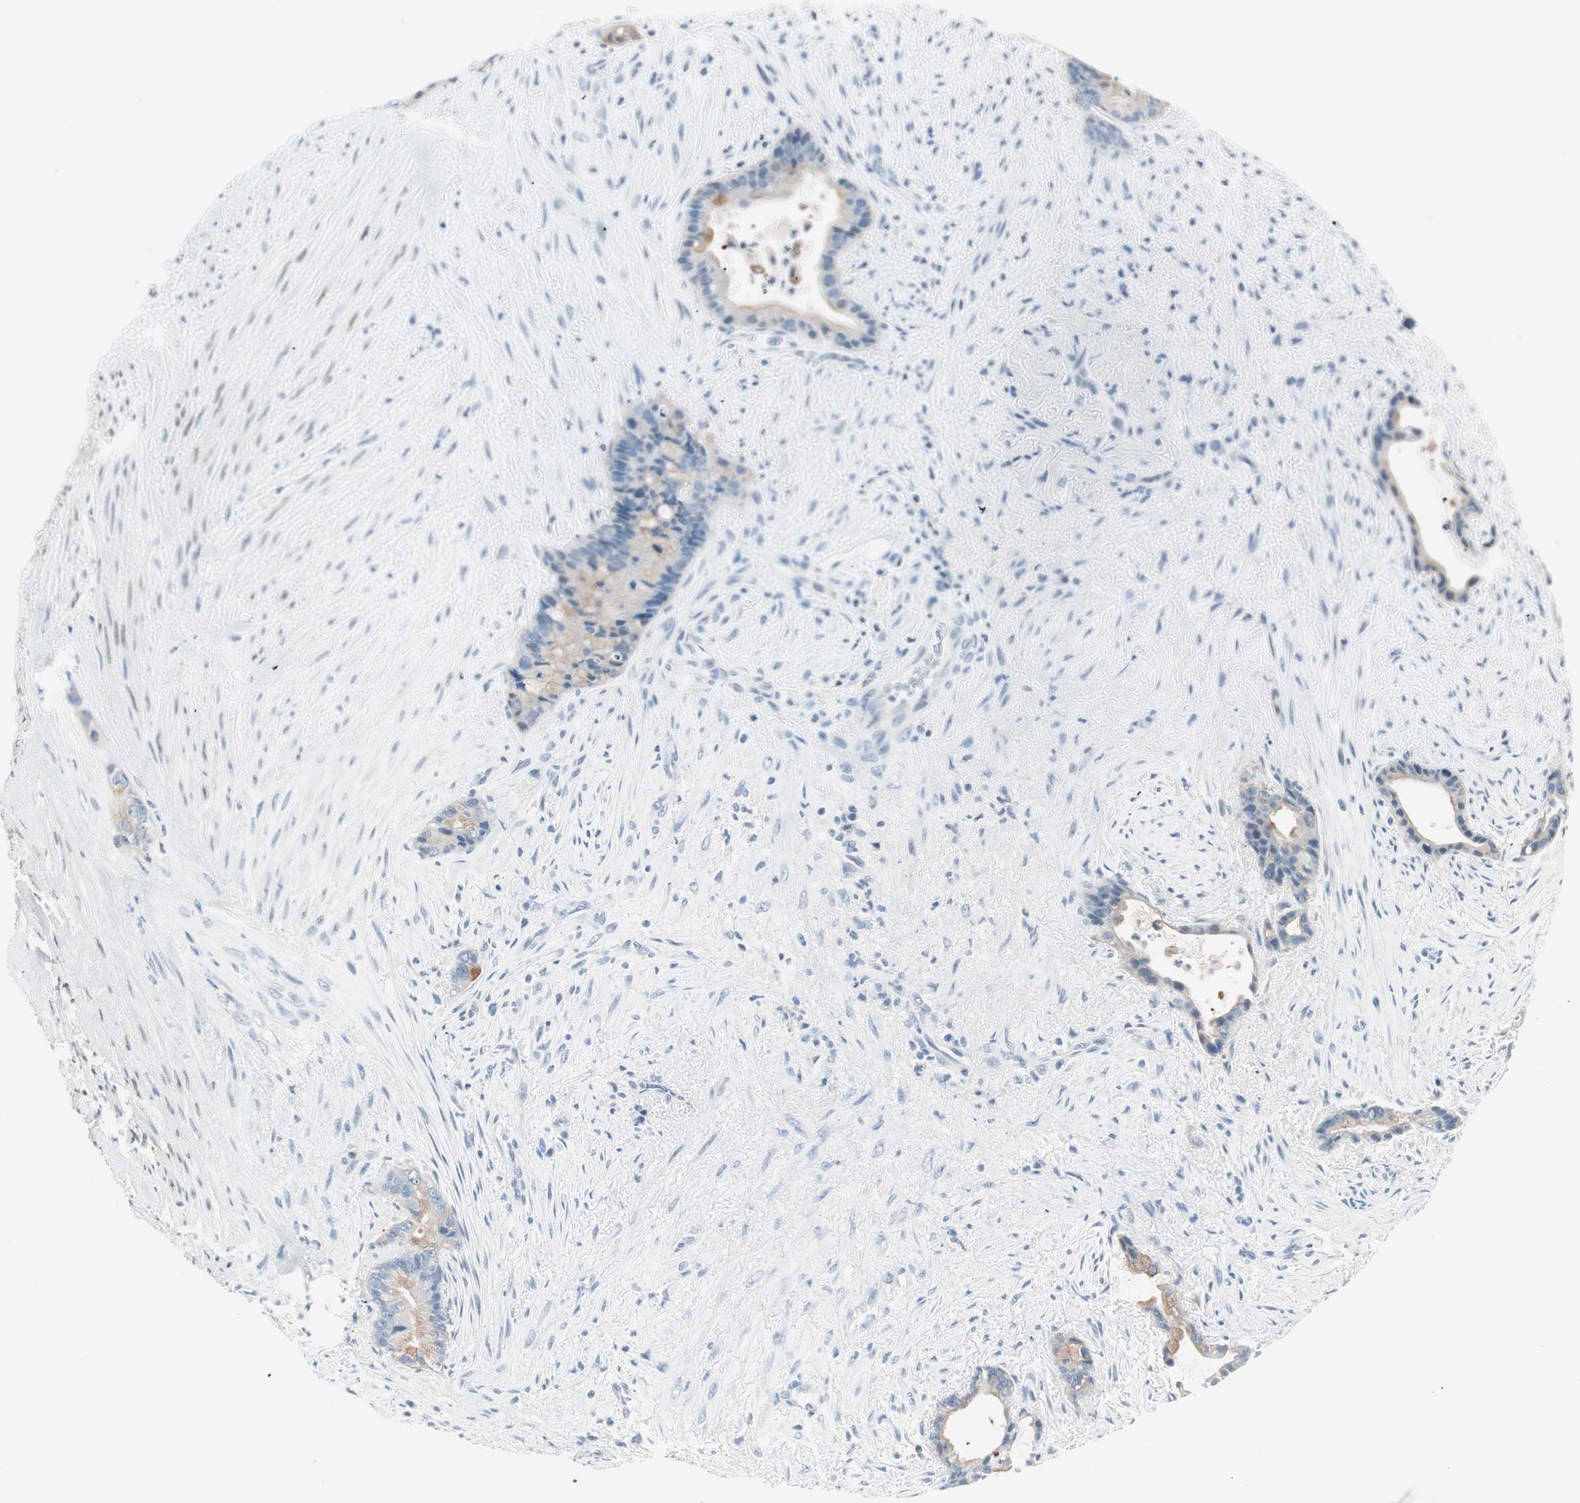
{"staining": {"intensity": "weak", "quantity": ">75%", "location": "cytoplasmic/membranous"}, "tissue": "liver cancer", "cell_type": "Tumor cells", "image_type": "cancer", "snomed": [{"axis": "morphology", "description": "Cholangiocarcinoma"}, {"axis": "topography", "description": "Liver"}], "caption": "An image of liver cholangiocarcinoma stained for a protein reveals weak cytoplasmic/membranous brown staining in tumor cells.", "gene": "GNAO1", "patient": {"sex": "female", "age": 55}}